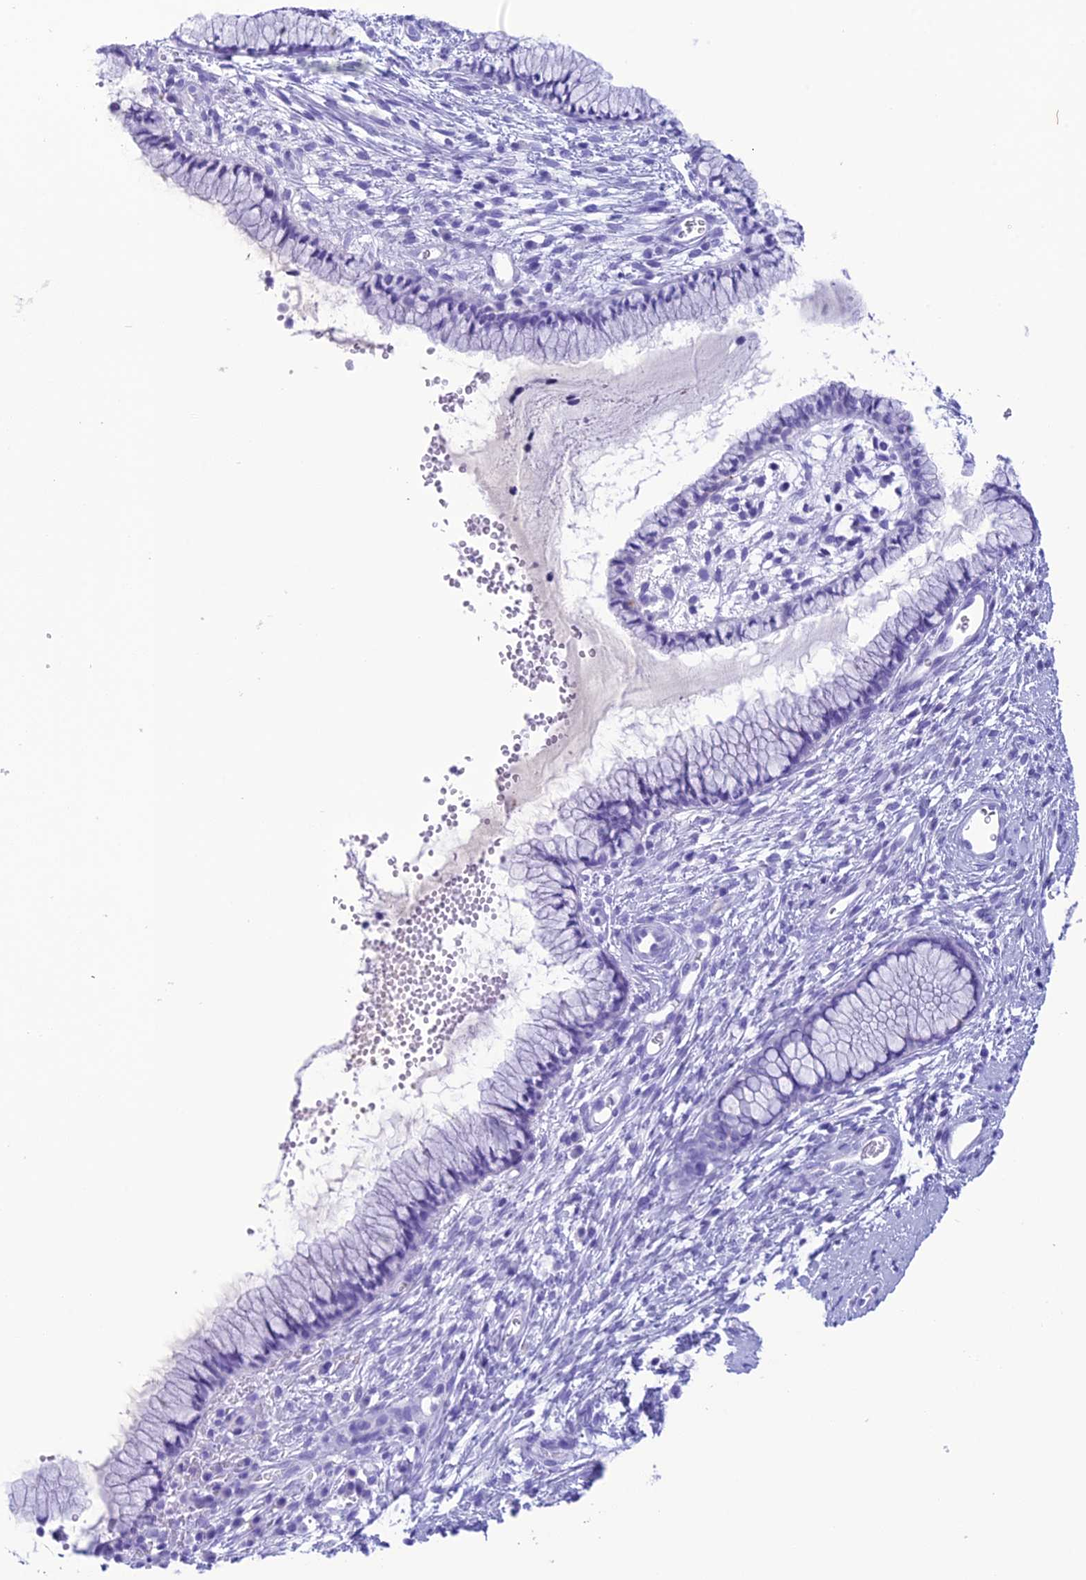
{"staining": {"intensity": "negative", "quantity": "none", "location": "none"}, "tissue": "cervix", "cell_type": "Glandular cells", "image_type": "normal", "snomed": [{"axis": "morphology", "description": "Normal tissue, NOS"}, {"axis": "topography", "description": "Cervix"}], "caption": "Histopathology image shows no protein positivity in glandular cells of unremarkable cervix. (Immunohistochemistry (ihc), brightfield microscopy, high magnification).", "gene": "TRAM1L1", "patient": {"sex": "female", "age": 42}}